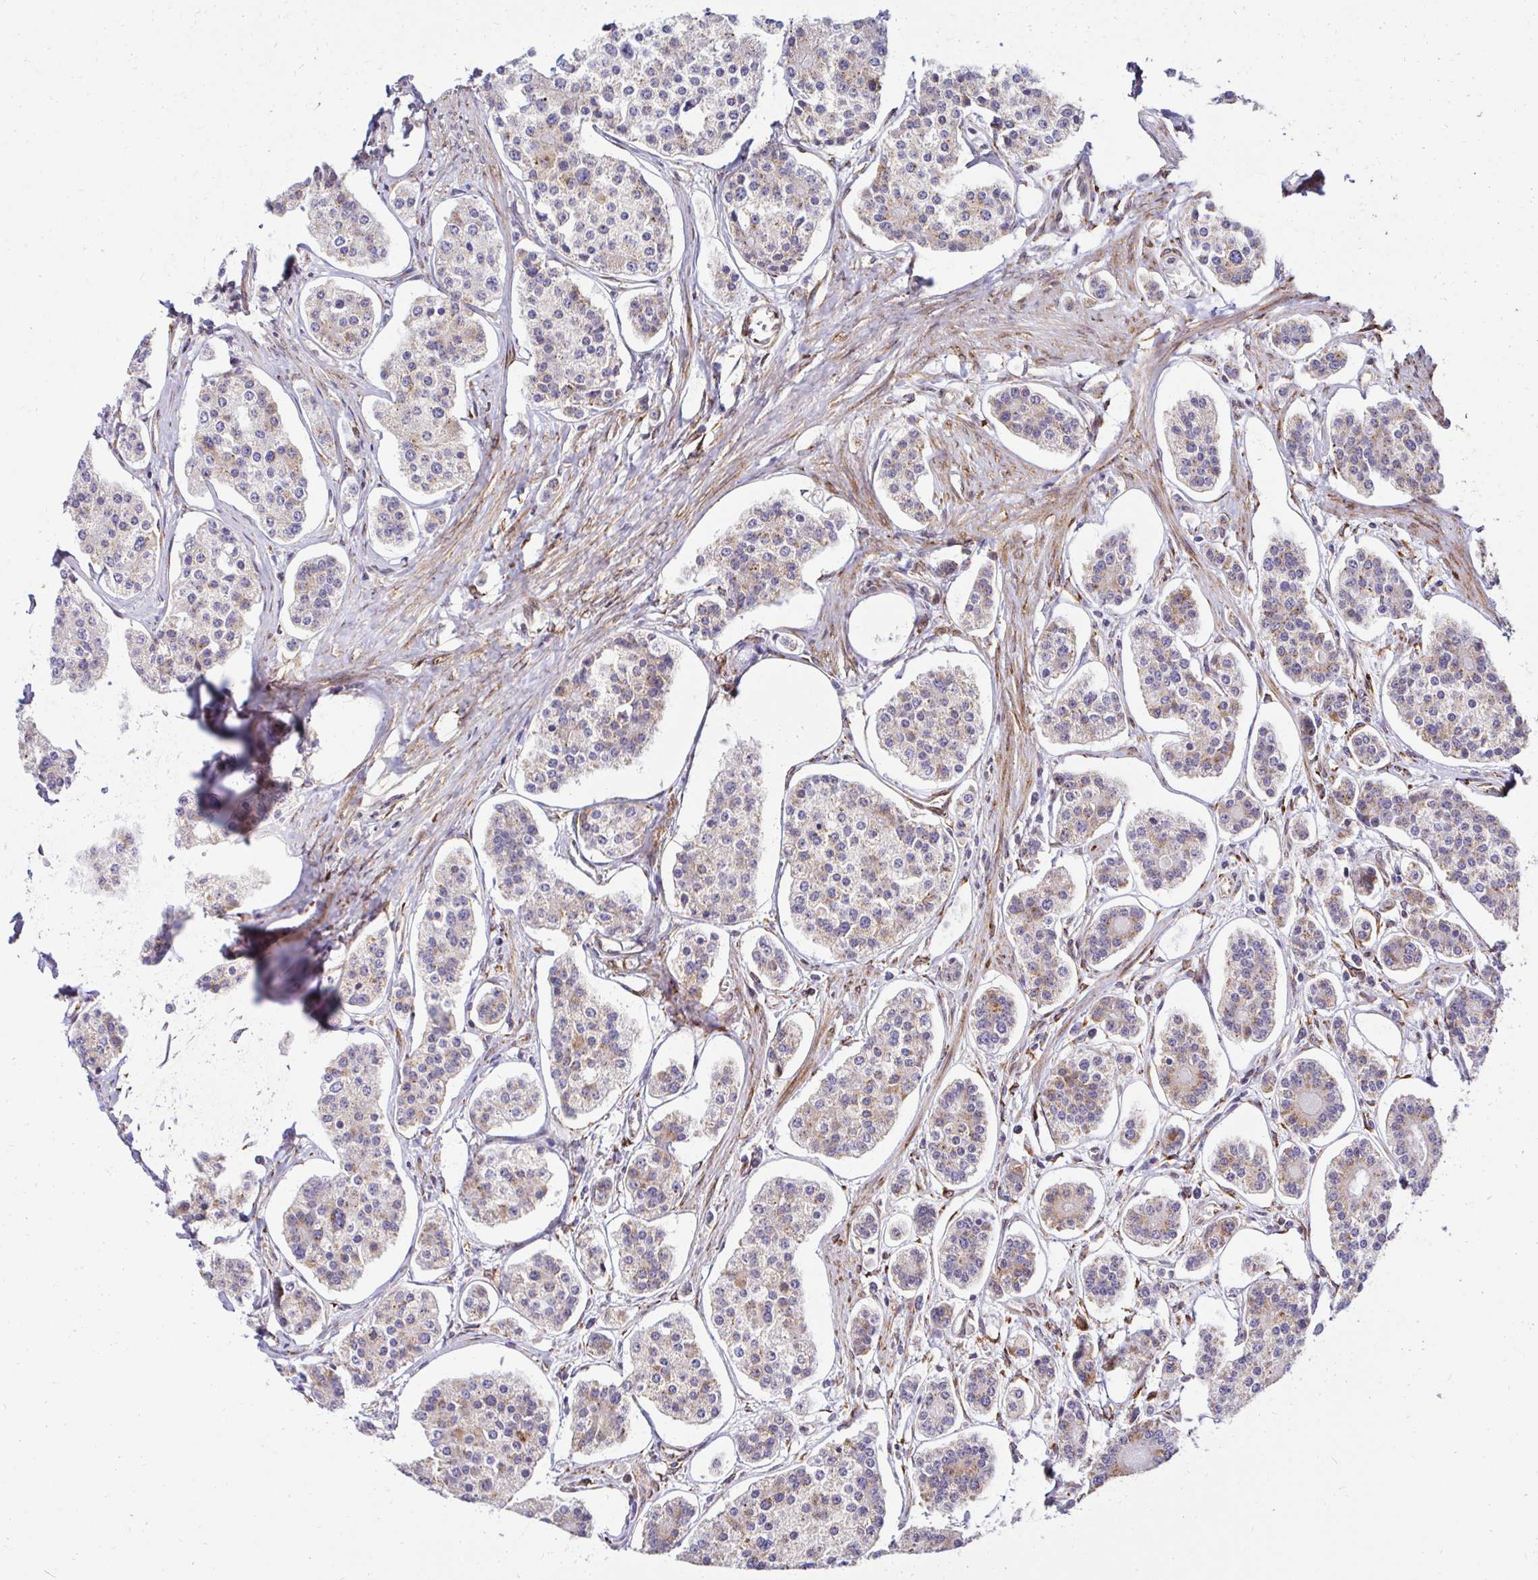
{"staining": {"intensity": "weak", "quantity": "25%-75%", "location": "cytoplasmic/membranous"}, "tissue": "carcinoid", "cell_type": "Tumor cells", "image_type": "cancer", "snomed": [{"axis": "morphology", "description": "Carcinoid, malignant, NOS"}, {"axis": "topography", "description": "Small intestine"}], "caption": "Carcinoid stained with DAB (3,3'-diaminobenzidine) immunohistochemistry (IHC) reveals low levels of weak cytoplasmic/membranous positivity in about 25%-75% of tumor cells.", "gene": "HPS1", "patient": {"sex": "female", "age": 65}}